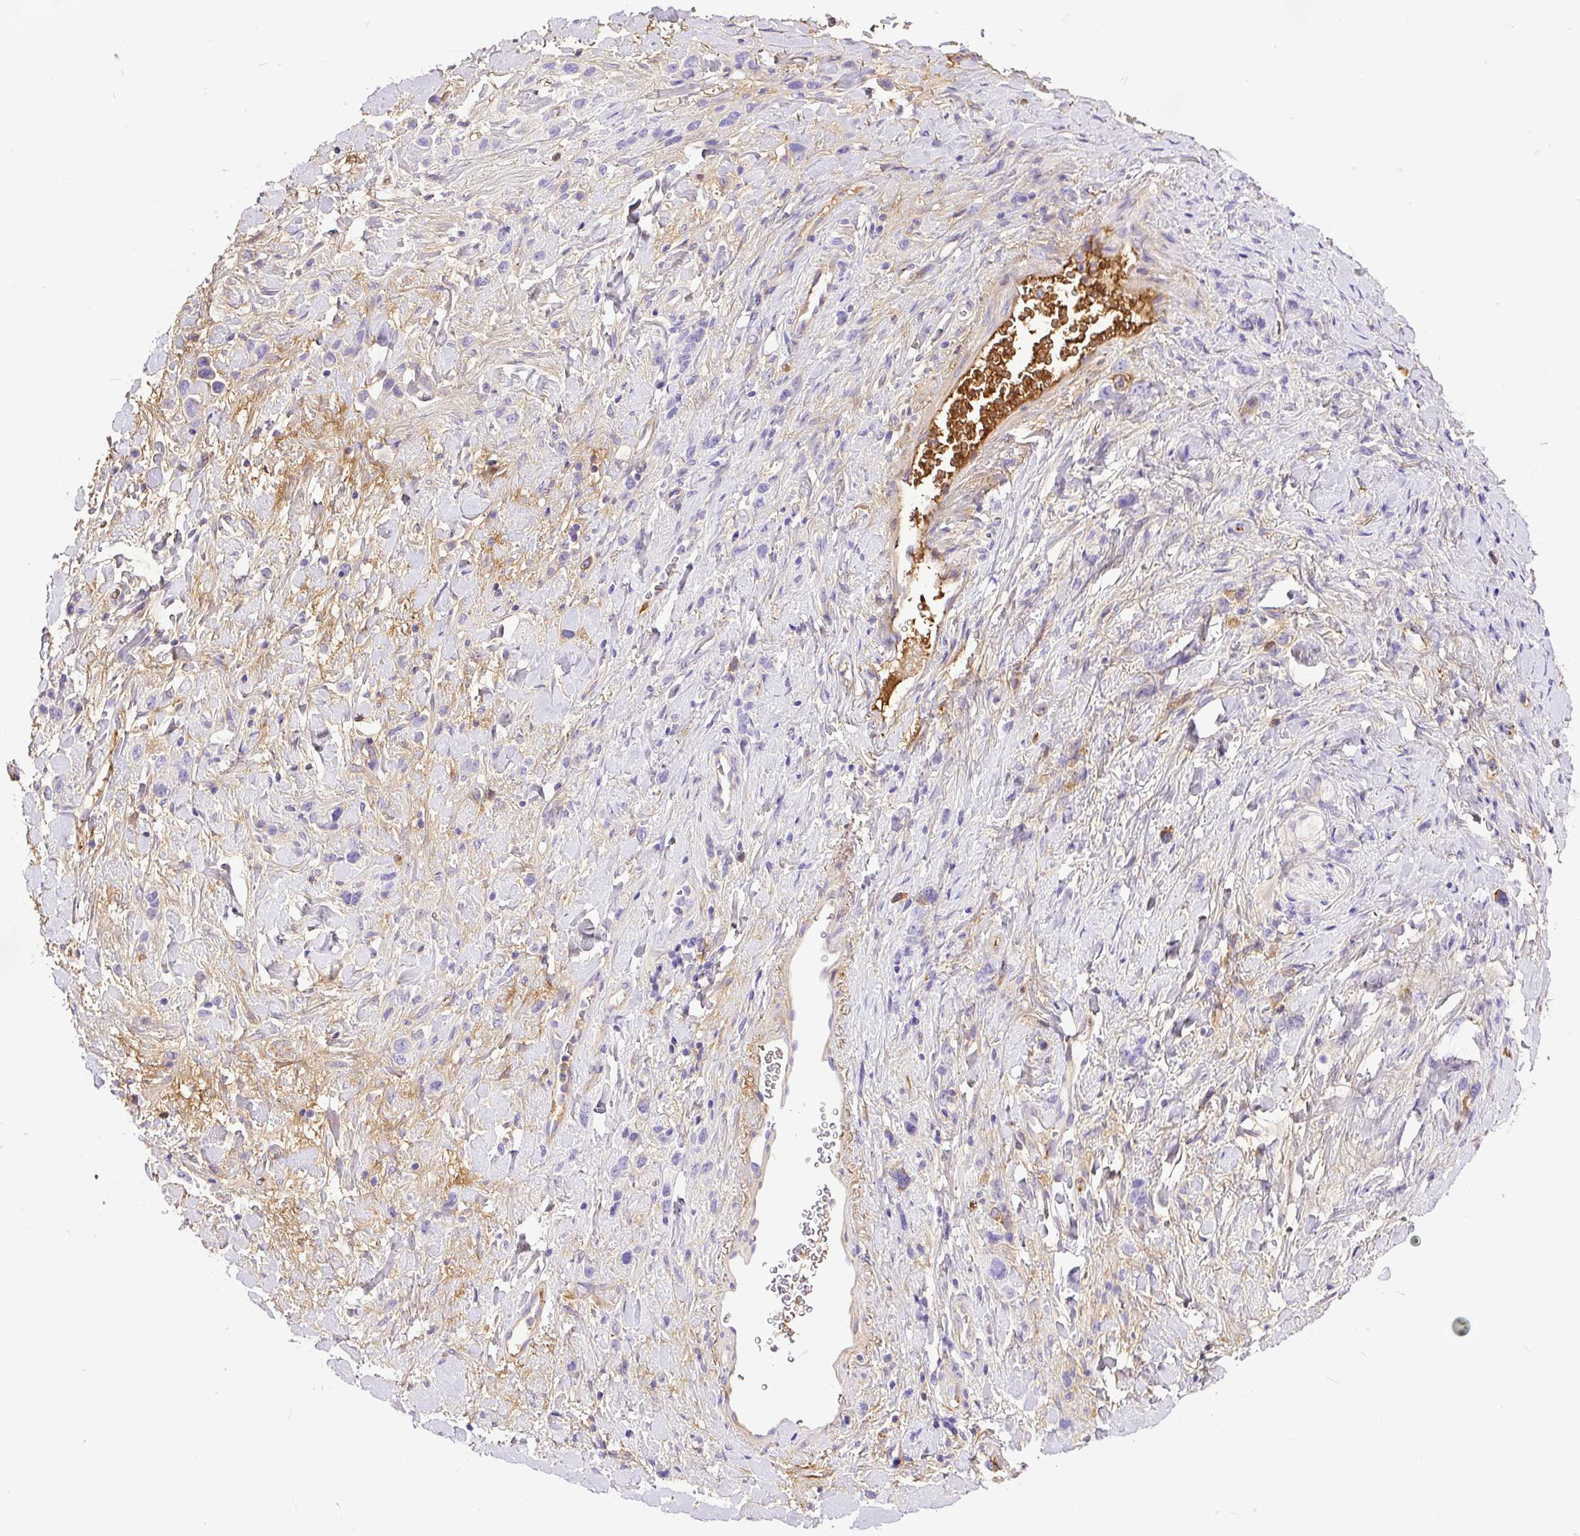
{"staining": {"intensity": "negative", "quantity": "none", "location": "none"}, "tissue": "stomach cancer", "cell_type": "Tumor cells", "image_type": "cancer", "snomed": [{"axis": "morphology", "description": "Adenocarcinoma, NOS"}, {"axis": "topography", "description": "Stomach"}], "caption": "High power microscopy image of an IHC micrograph of stomach adenocarcinoma, revealing no significant staining in tumor cells.", "gene": "CLEC3B", "patient": {"sex": "female", "age": 65}}